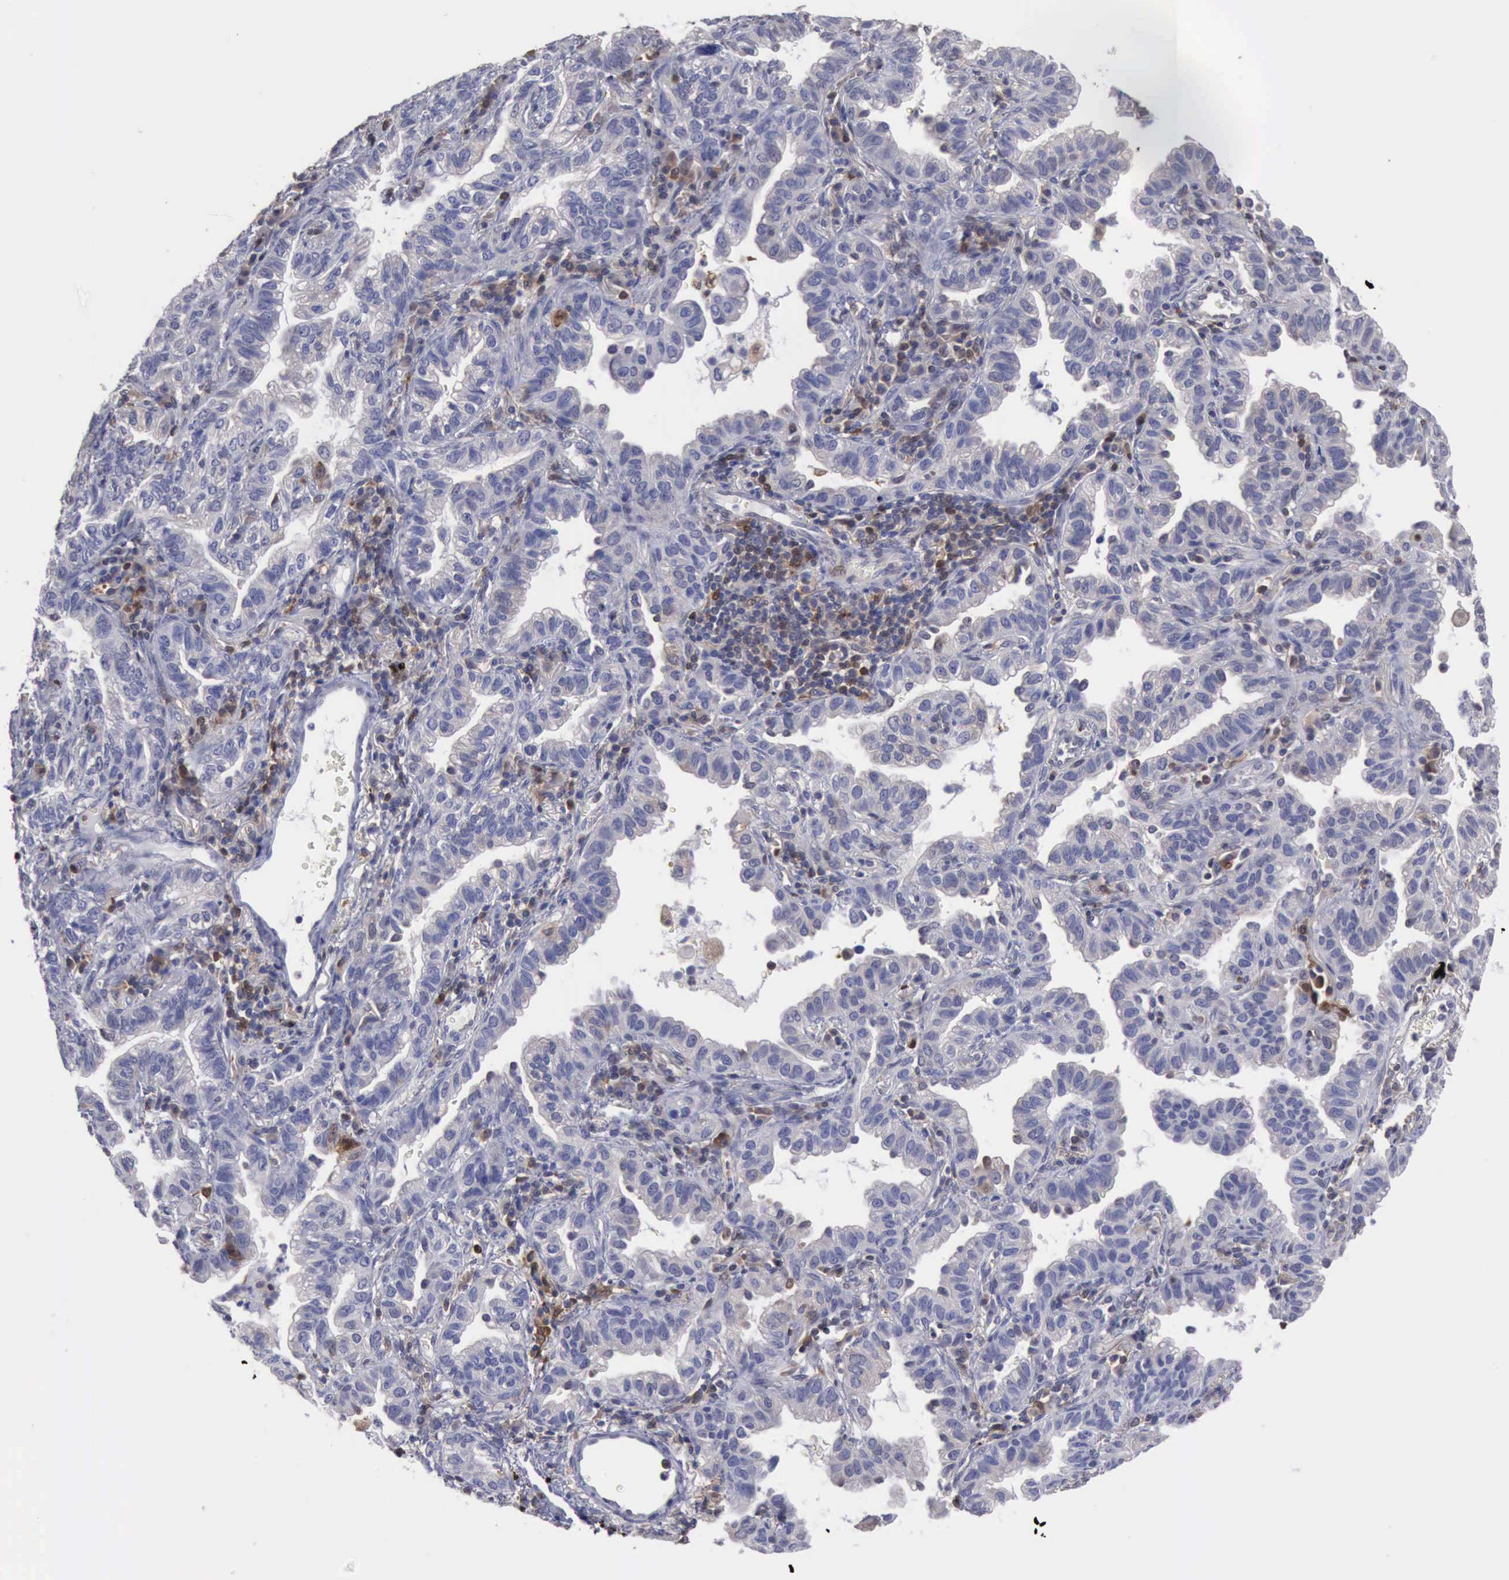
{"staining": {"intensity": "negative", "quantity": "none", "location": "none"}, "tissue": "lung cancer", "cell_type": "Tumor cells", "image_type": "cancer", "snomed": [{"axis": "morphology", "description": "Adenocarcinoma, NOS"}, {"axis": "topography", "description": "Lung"}], "caption": "An immunohistochemistry image of lung adenocarcinoma is shown. There is no staining in tumor cells of lung adenocarcinoma.", "gene": "STAT1", "patient": {"sex": "female", "age": 50}}